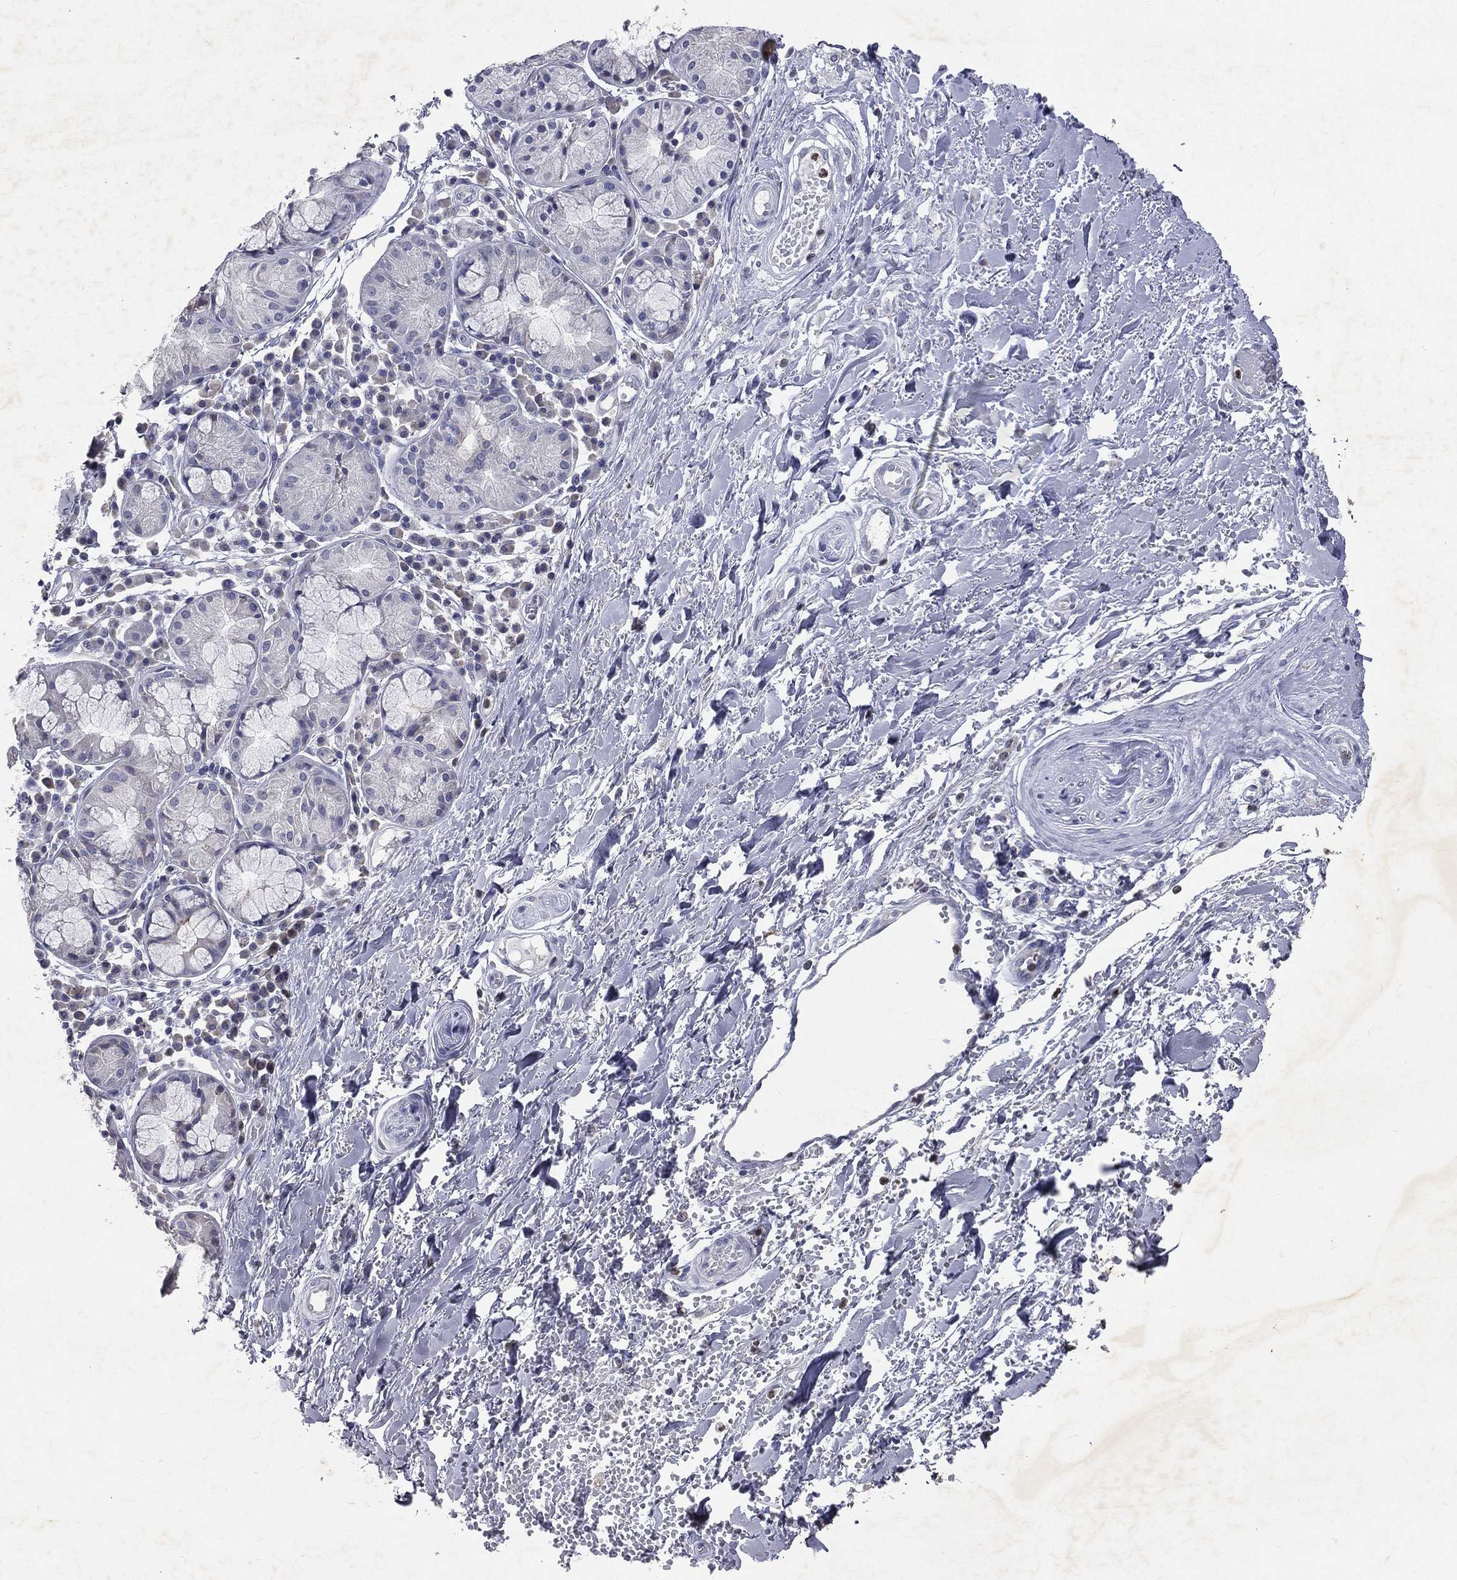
{"staining": {"intensity": "negative", "quantity": "none", "location": "none"}, "tissue": "adipose tissue", "cell_type": "Adipocytes", "image_type": "normal", "snomed": [{"axis": "morphology", "description": "Normal tissue, NOS"}, {"axis": "topography", "description": "Cartilage tissue"}], "caption": "High power microscopy micrograph of an IHC photomicrograph of benign adipose tissue, revealing no significant staining in adipocytes.", "gene": "SLC34A2", "patient": {"sex": "male", "age": 81}}